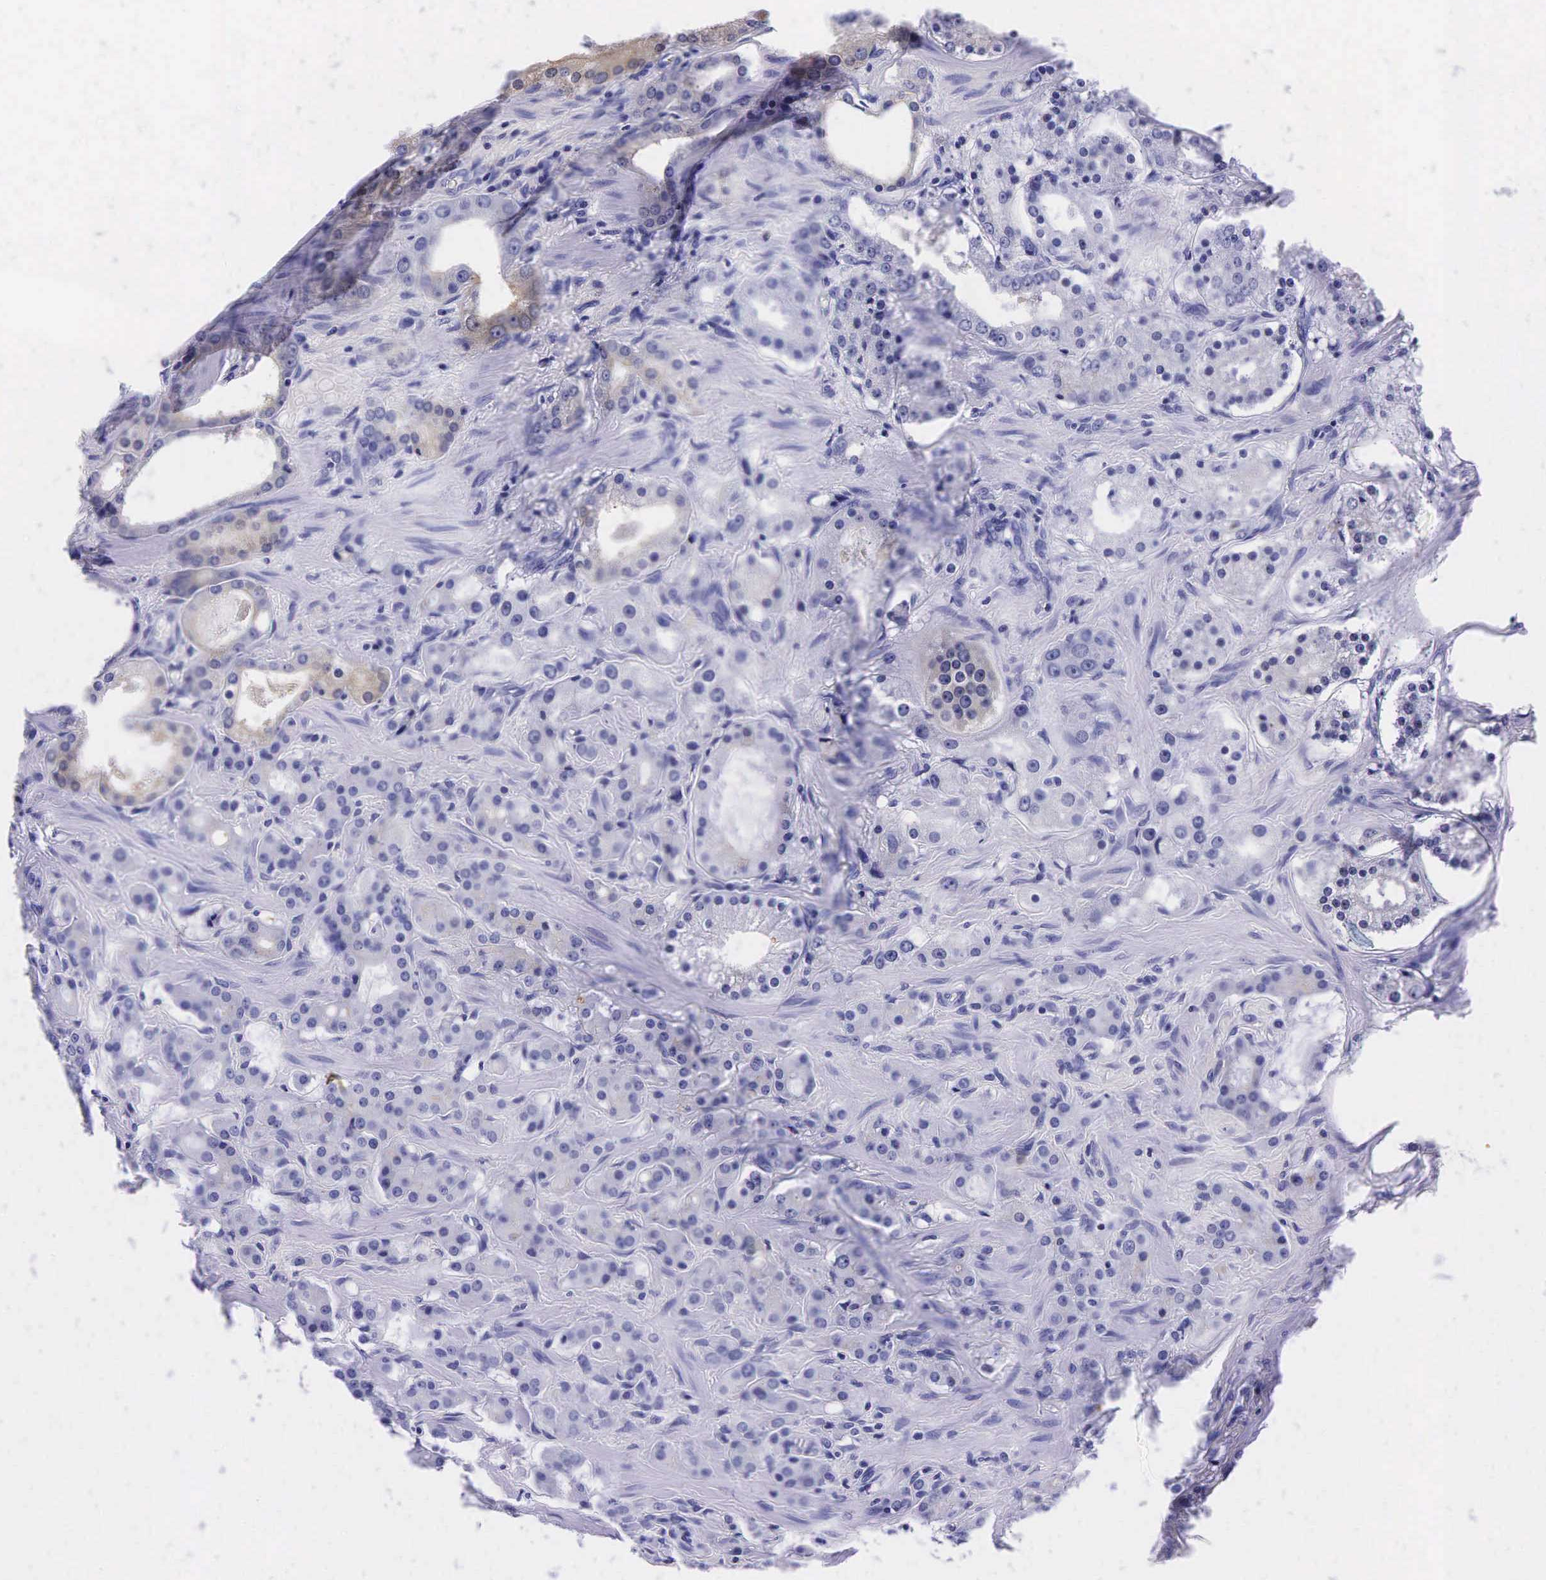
{"staining": {"intensity": "weak", "quantity": "<25%", "location": "cytoplasmic/membranous"}, "tissue": "prostate cancer", "cell_type": "Tumor cells", "image_type": "cancer", "snomed": [{"axis": "morphology", "description": "Adenocarcinoma, Medium grade"}, {"axis": "topography", "description": "Prostate"}], "caption": "The immunohistochemistry (IHC) image has no significant staining in tumor cells of medium-grade adenocarcinoma (prostate) tissue.", "gene": "KLK3", "patient": {"sex": "male", "age": 73}}